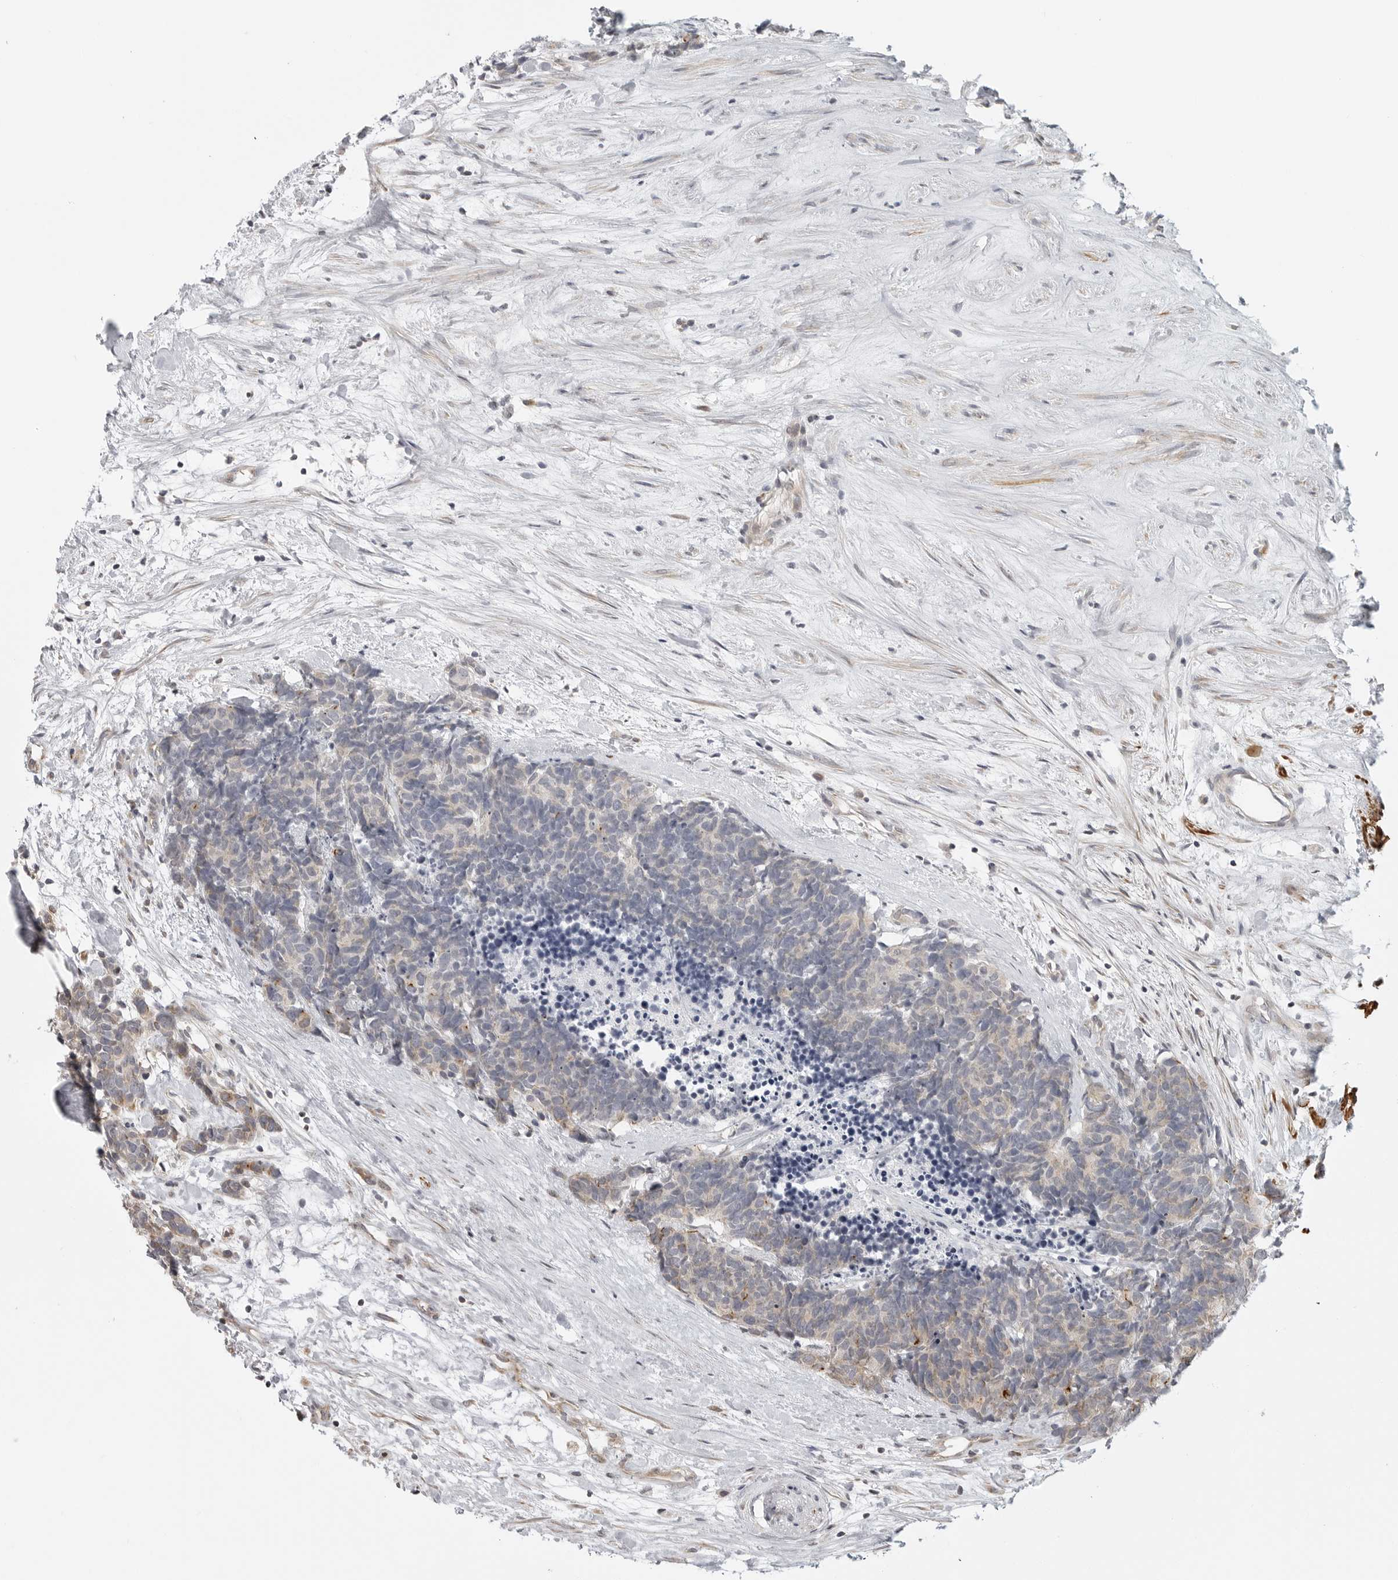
{"staining": {"intensity": "weak", "quantity": "25%-75%", "location": "cytoplasmic/membranous"}, "tissue": "carcinoid", "cell_type": "Tumor cells", "image_type": "cancer", "snomed": [{"axis": "morphology", "description": "Carcinoma, NOS"}, {"axis": "morphology", "description": "Carcinoid, malignant, NOS"}, {"axis": "topography", "description": "Urinary bladder"}], "caption": "This photomicrograph demonstrates carcinoma stained with IHC to label a protein in brown. The cytoplasmic/membranous of tumor cells show weak positivity for the protein. Nuclei are counter-stained blue.", "gene": "MAP7D1", "patient": {"sex": "male", "age": 57}}